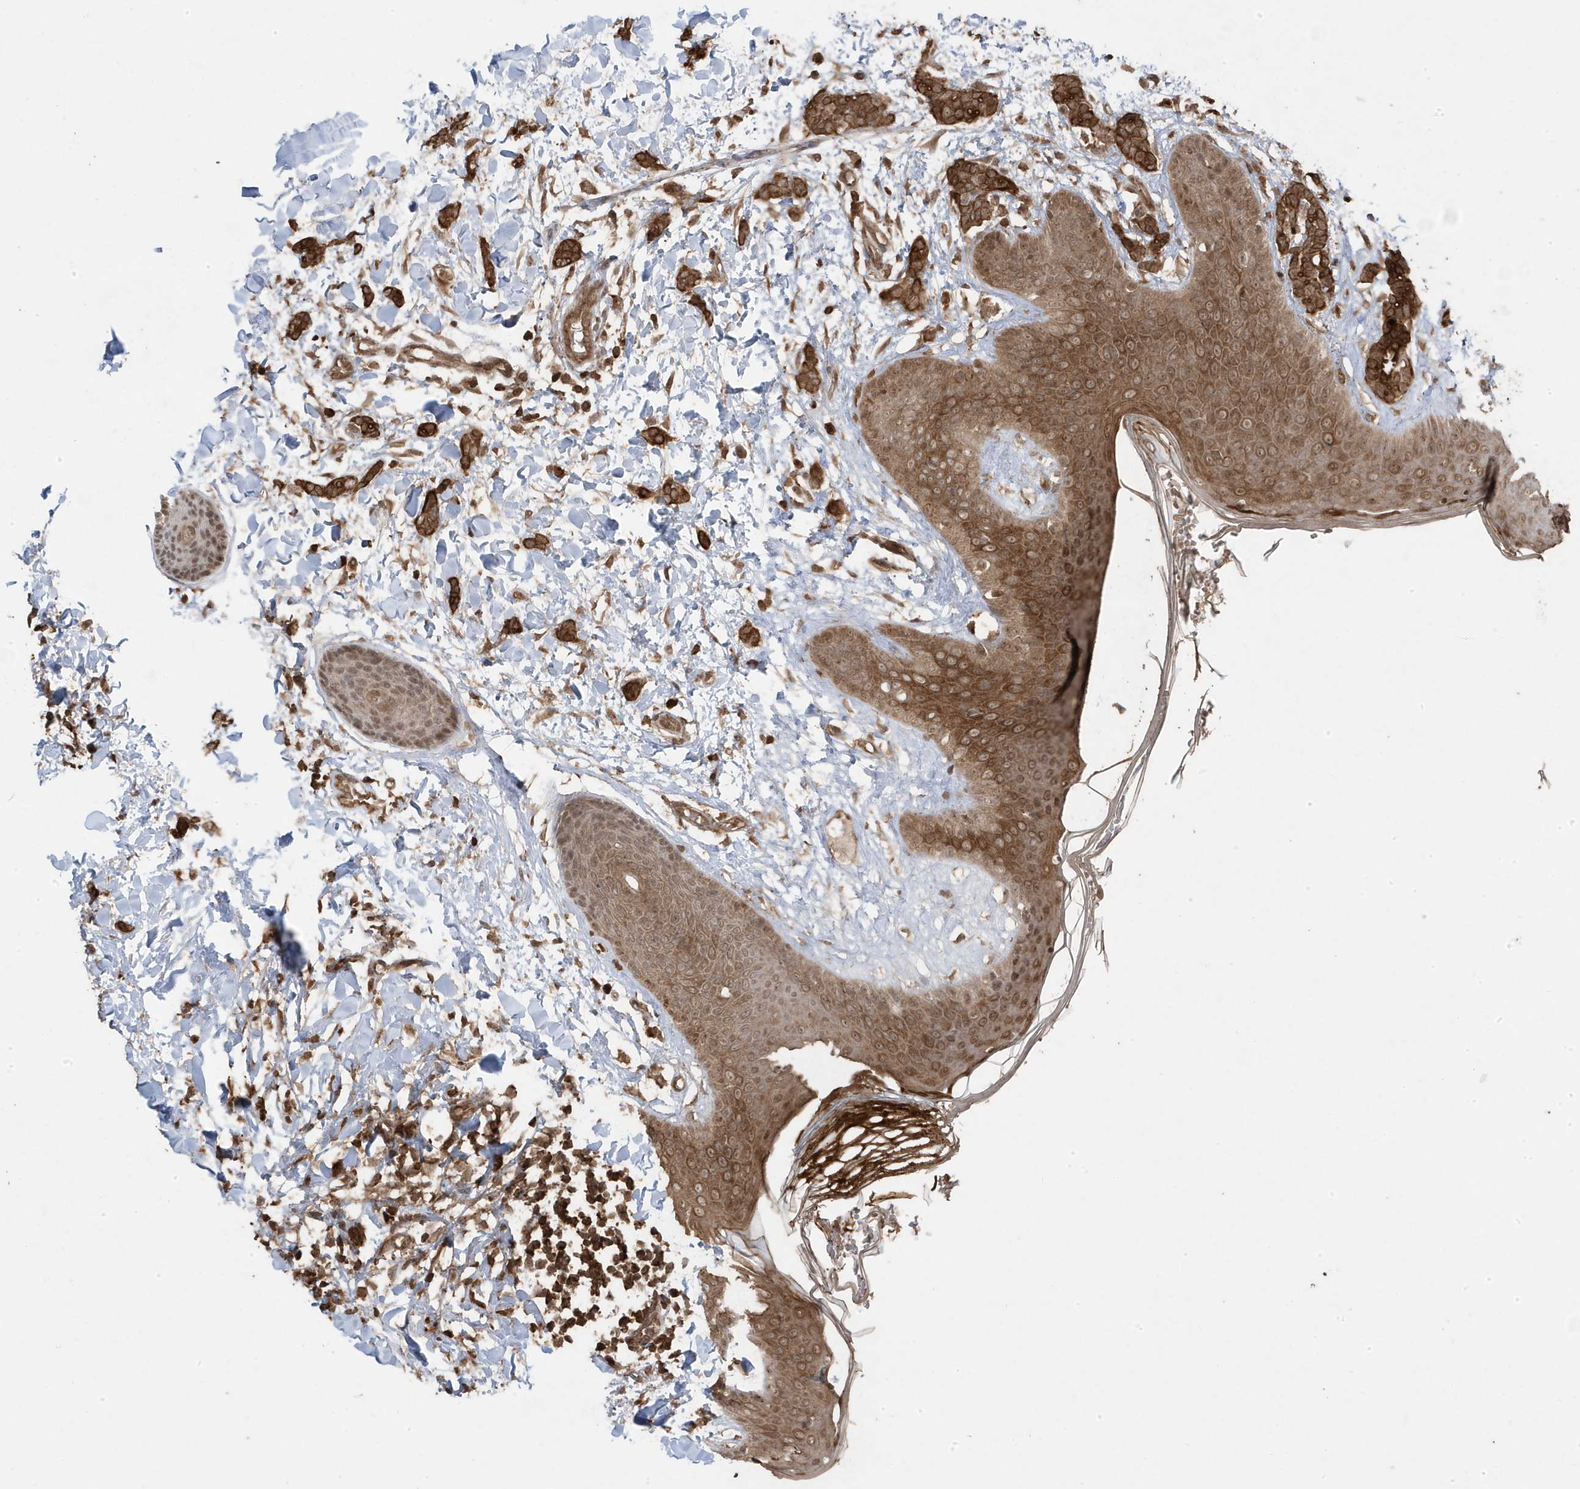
{"staining": {"intensity": "strong", "quantity": ">75%", "location": "cytoplasmic/membranous"}, "tissue": "breast cancer", "cell_type": "Tumor cells", "image_type": "cancer", "snomed": [{"axis": "morphology", "description": "Lobular carcinoma"}, {"axis": "topography", "description": "Skin"}, {"axis": "topography", "description": "Breast"}], "caption": "Tumor cells display high levels of strong cytoplasmic/membranous expression in about >75% of cells in breast cancer. Immunohistochemistry (ihc) stains the protein in brown and the nuclei are stained blue.", "gene": "ASAP1", "patient": {"sex": "female", "age": 46}}